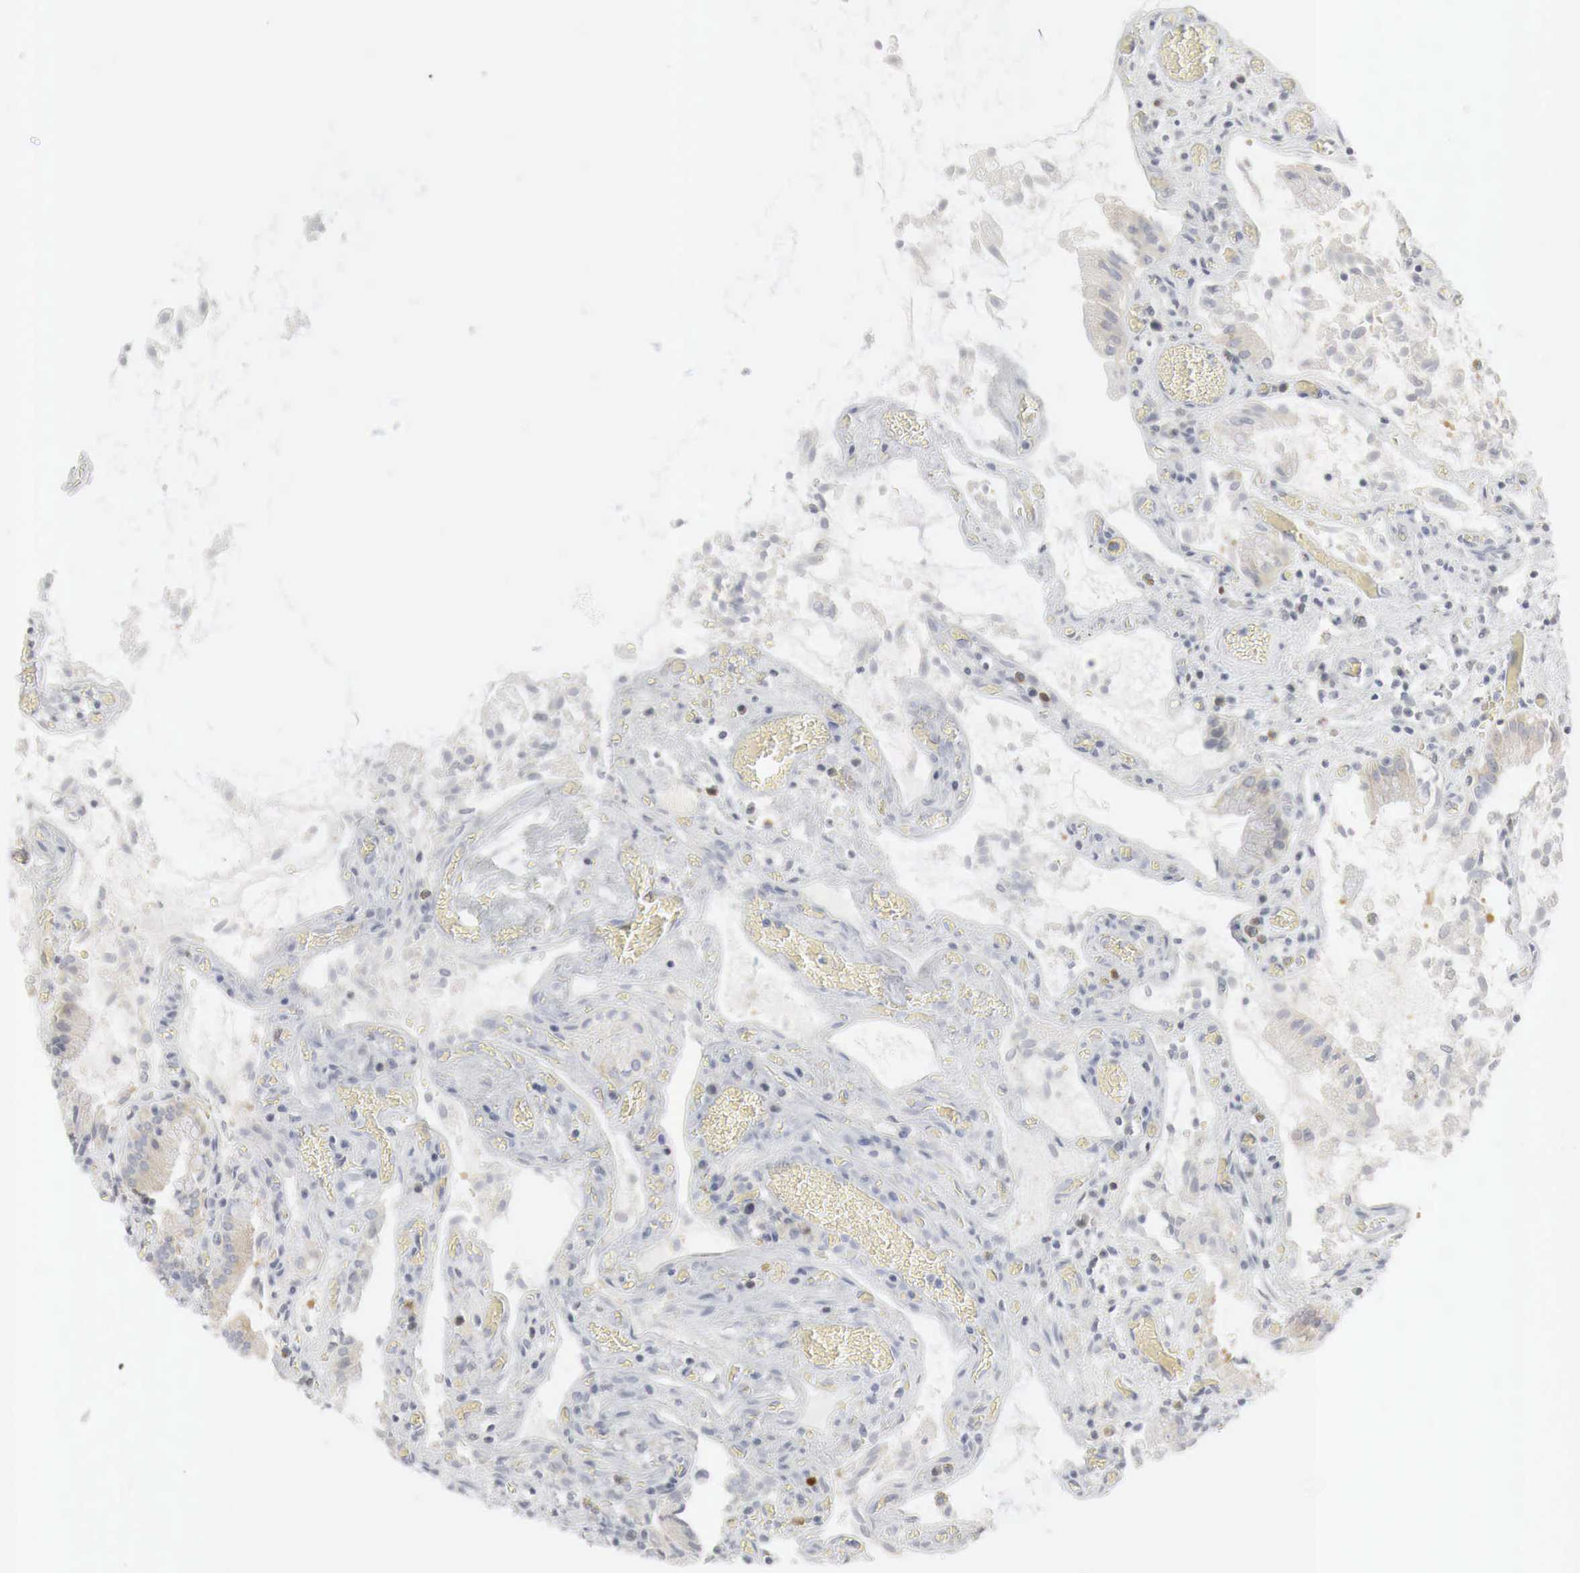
{"staining": {"intensity": "weak", "quantity": "25%-75%", "location": "cytoplasmic/membranous"}, "tissue": "gallbladder", "cell_type": "Glandular cells", "image_type": "normal", "snomed": [{"axis": "morphology", "description": "Normal tissue, NOS"}, {"axis": "topography", "description": "Gallbladder"}], "caption": "IHC image of benign gallbladder: human gallbladder stained using immunohistochemistry (IHC) displays low levels of weak protein expression localized specifically in the cytoplasmic/membranous of glandular cells, appearing as a cytoplasmic/membranous brown color.", "gene": "TP63", "patient": {"sex": "male", "age": 73}}